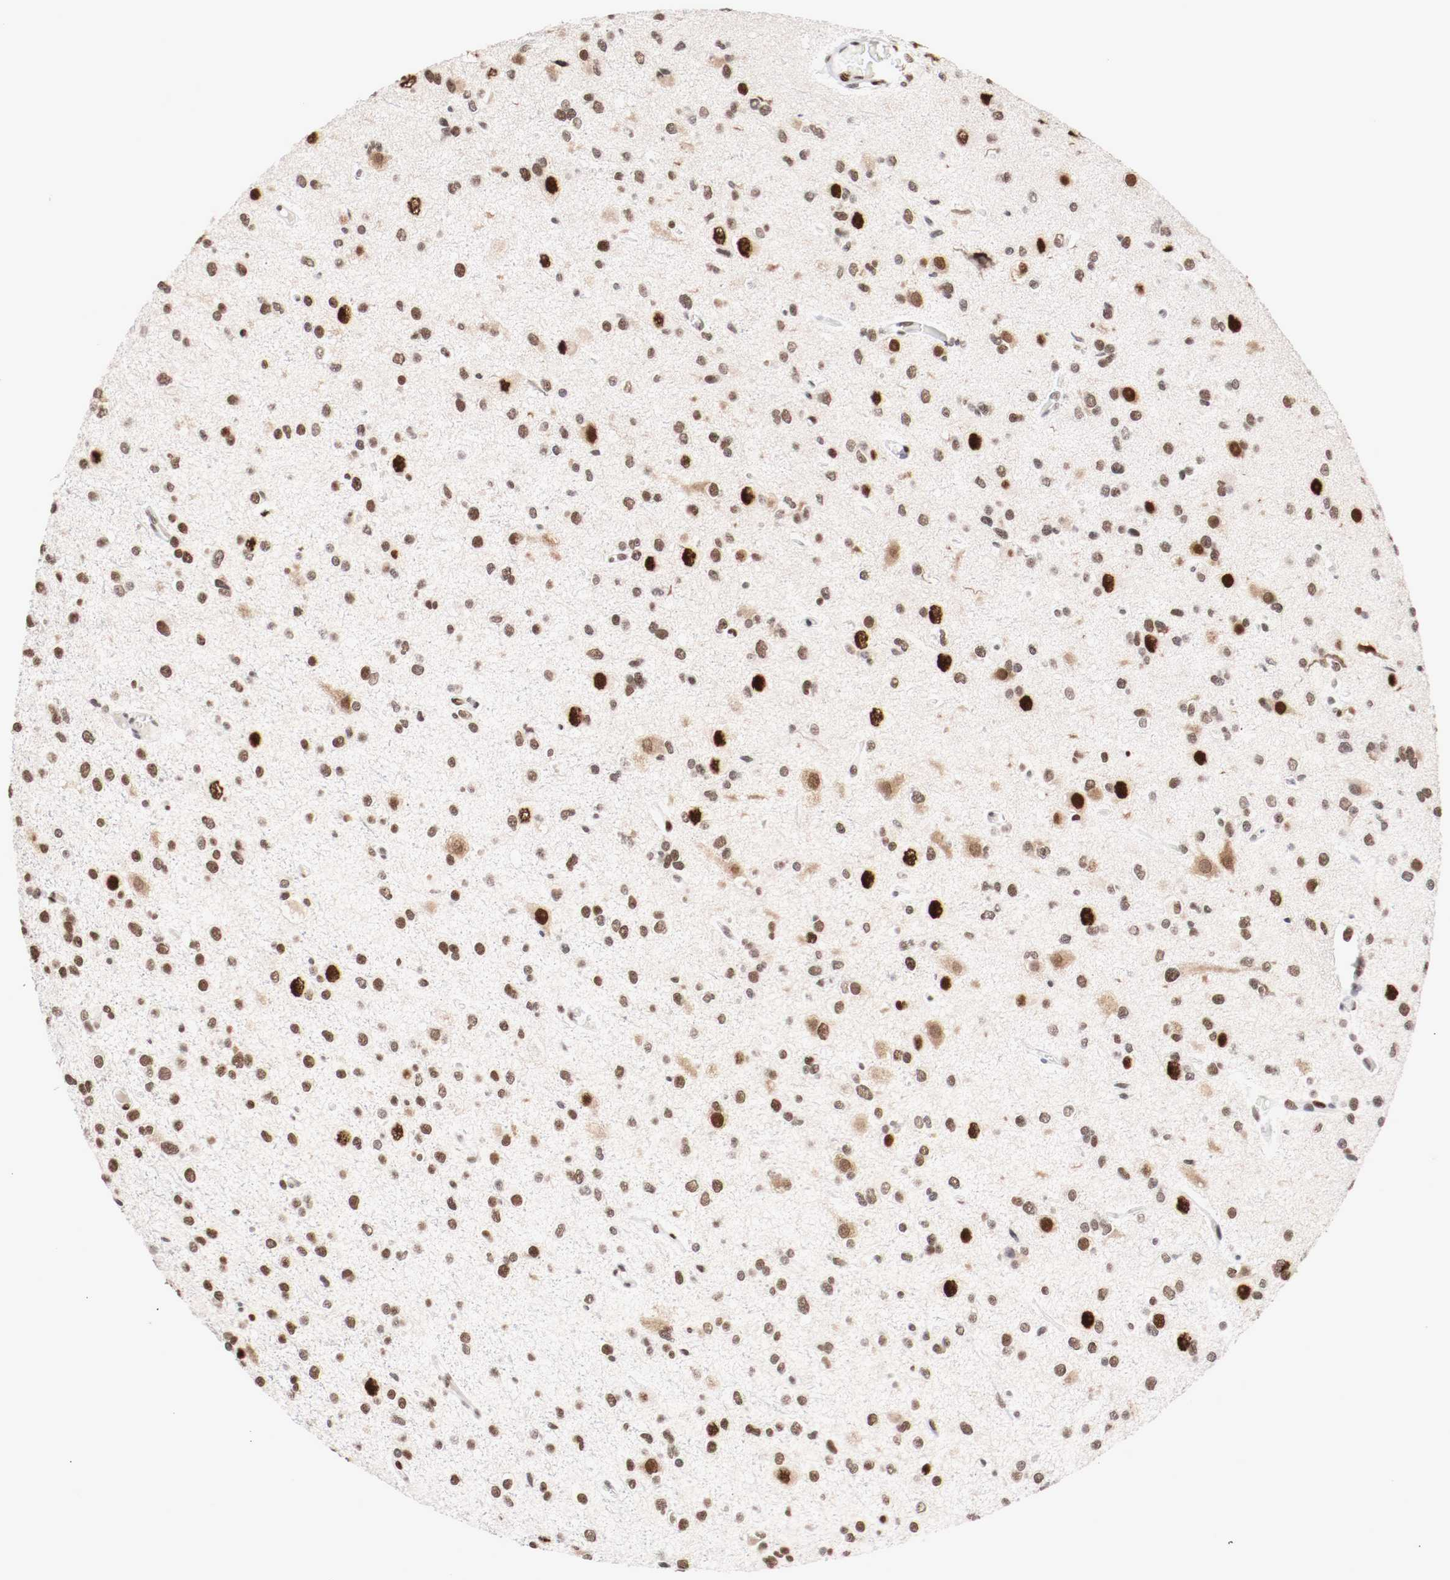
{"staining": {"intensity": "moderate", "quantity": ">75%", "location": "nuclear"}, "tissue": "glioma", "cell_type": "Tumor cells", "image_type": "cancer", "snomed": [{"axis": "morphology", "description": "Glioma, malignant, Low grade"}, {"axis": "topography", "description": "Brain"}], "caption": "Immunohistochemistry of malignant low-grade glioma reveals medium levels of moderate nuclear positivity in approximately >75% of tumor cells.", "gene": "MEF2D", "patient": {"sex": "male", "age": 42}}